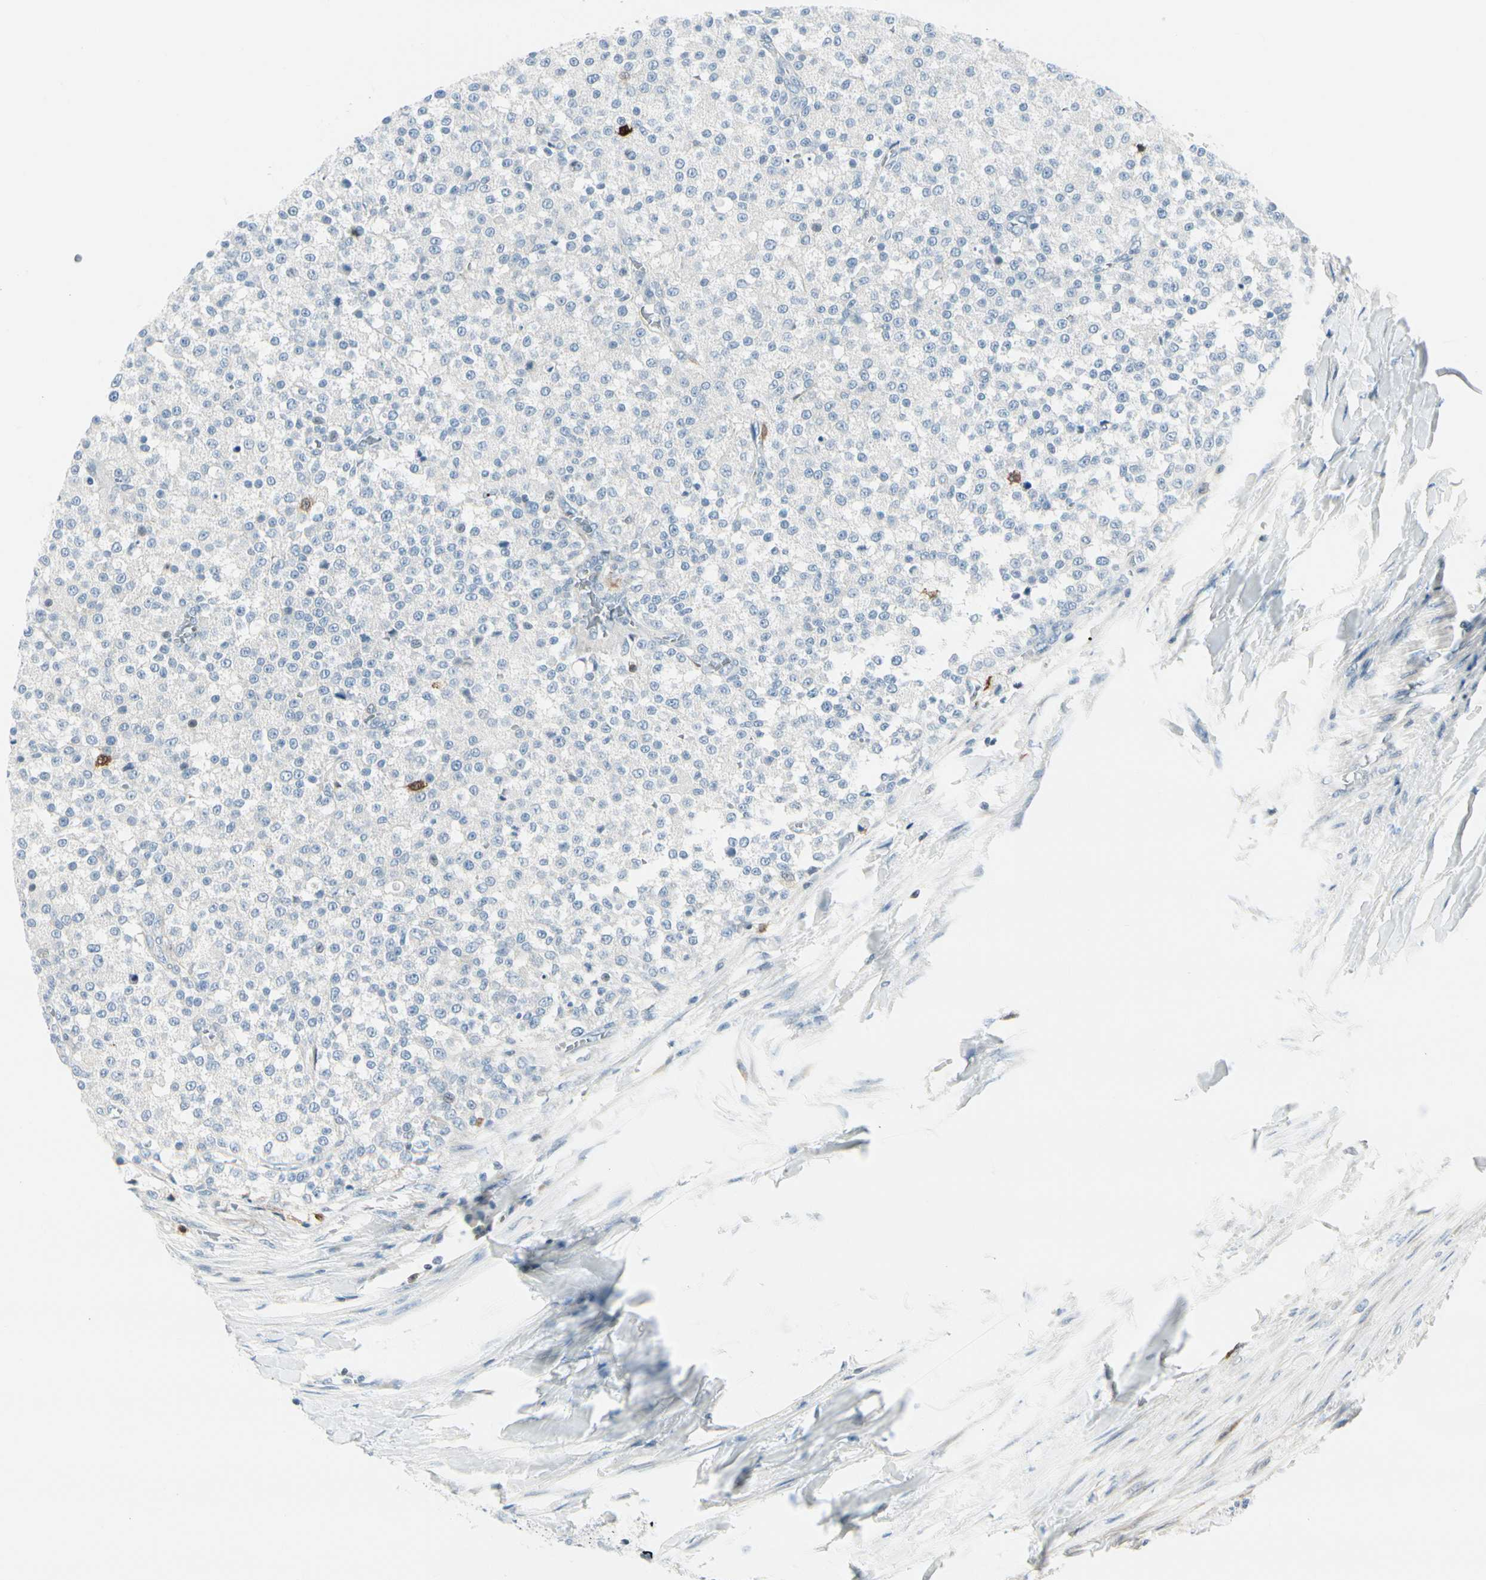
{"staining": {"intensity": "negative", "quantity": "none", "location": "none"}, "tissue": "testis cancer", "cell_type": "Tumor cells", "image_type": "cancer", "snomed": [{"axis": "morphology", "description": "Seminoma, NOS"}, {"axis": "topography", "description": "Testis"}], "caption": "DAB (3,3'-diaminobenzidine) immunohistochemical staining of human testis cancer (seminoma) reveals no significant expression in tumor cells. (DAB immunohistochemistry (IHC) visualized using brightfield microscopy, high magnification).", "gene": "TRAF1", "patient": {"sex": "male", "age": 59}}